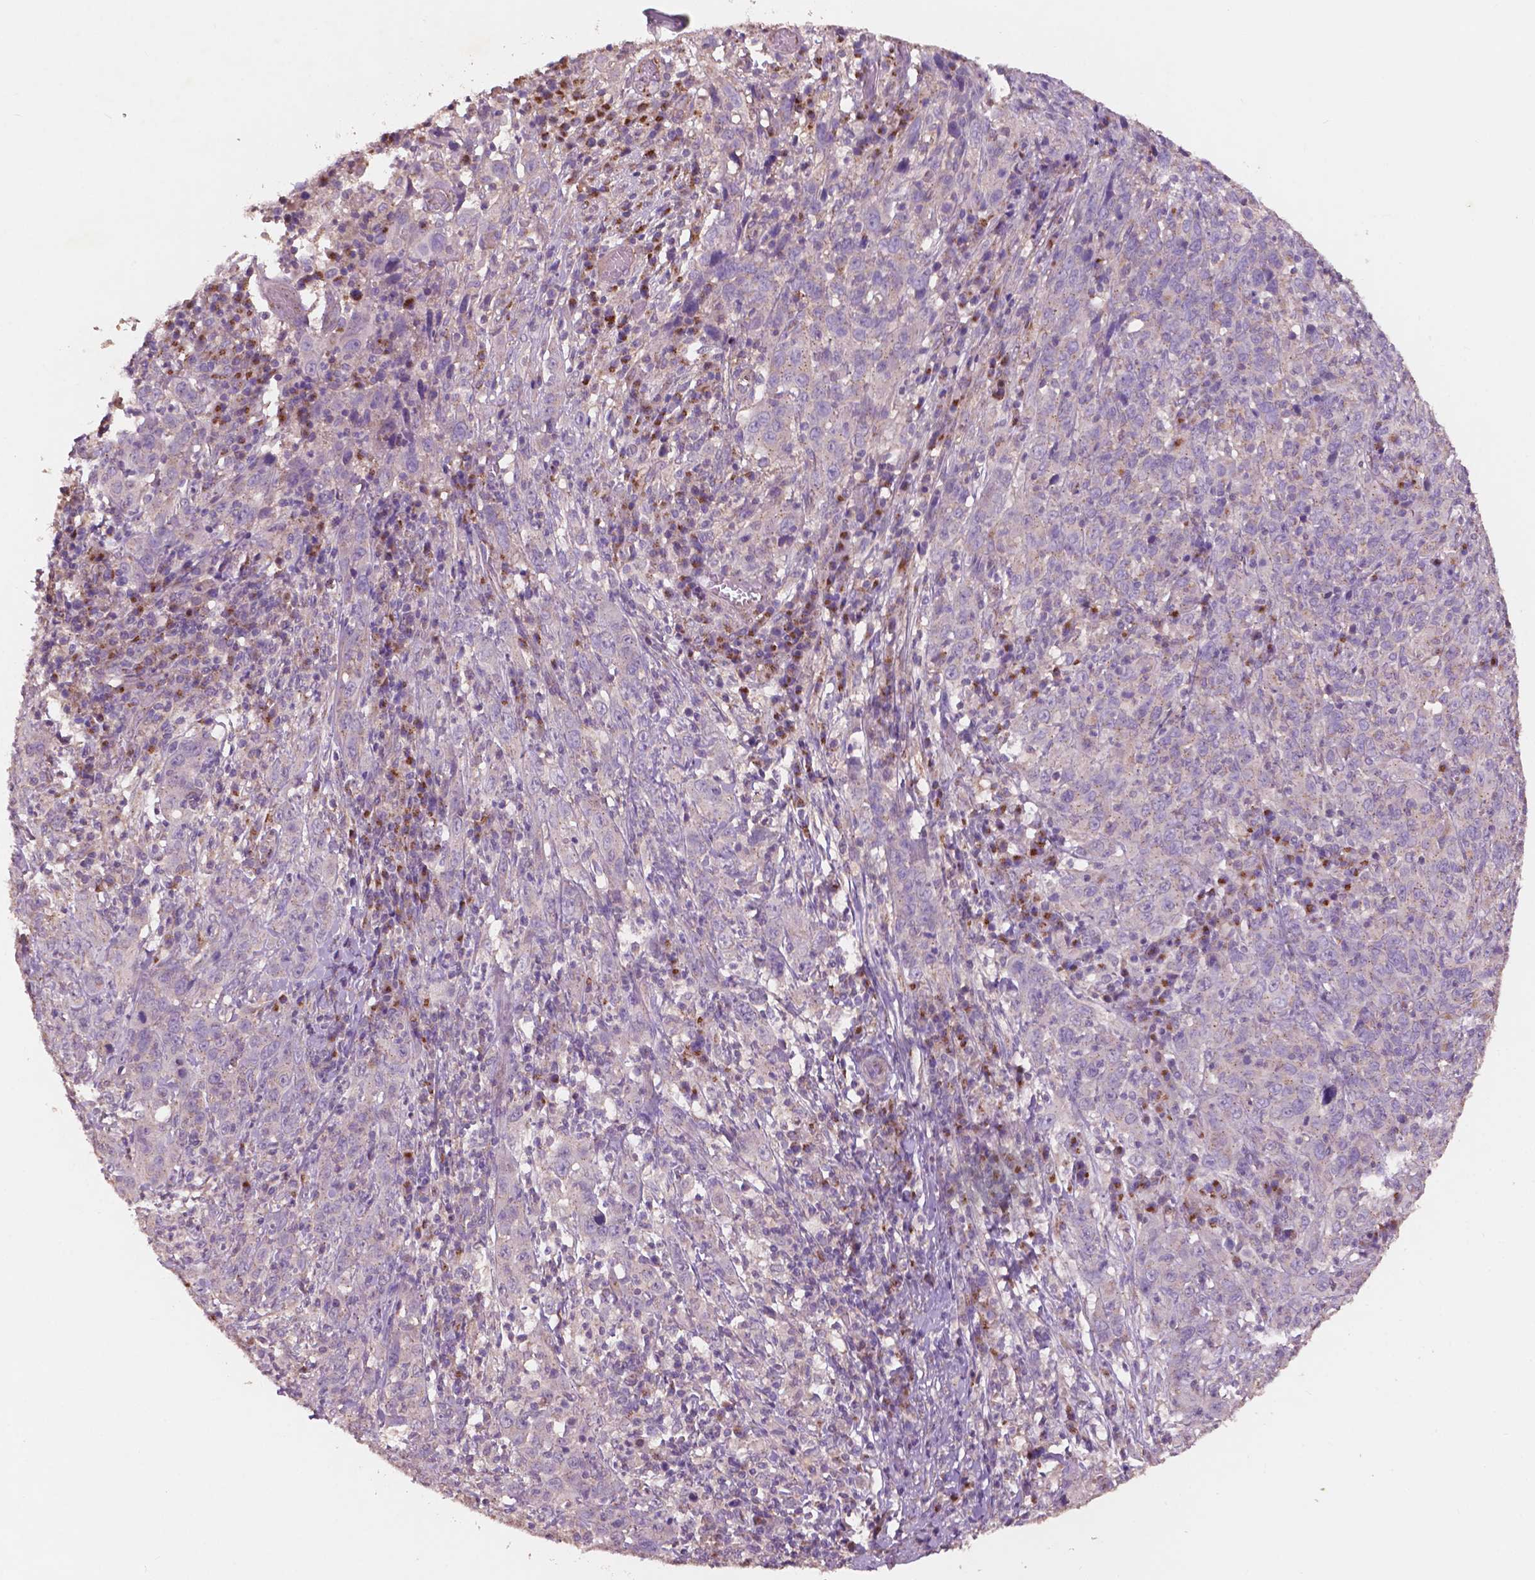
{"staining": {"intensity": "negative", "quantity": "none", "location": "none"}, "tissue": "cervical cancer", "cell_type": "Tumor cells", "image_type": "cancer", "snomed": [{"axis": "morphology", "description": "Squamous cell carcinoma, NOS"}, {"axis": "topography", "description": "Cervix"}], "caption": "DAB (3,3'-diaminobenzidine) immunohistochemical staining of cervical cancer (squamous cell carcinoma) exhibits no significant expression in tumor cells.", "gene": "CHPT1", "patient": {"sex": "female", "age": 46}}